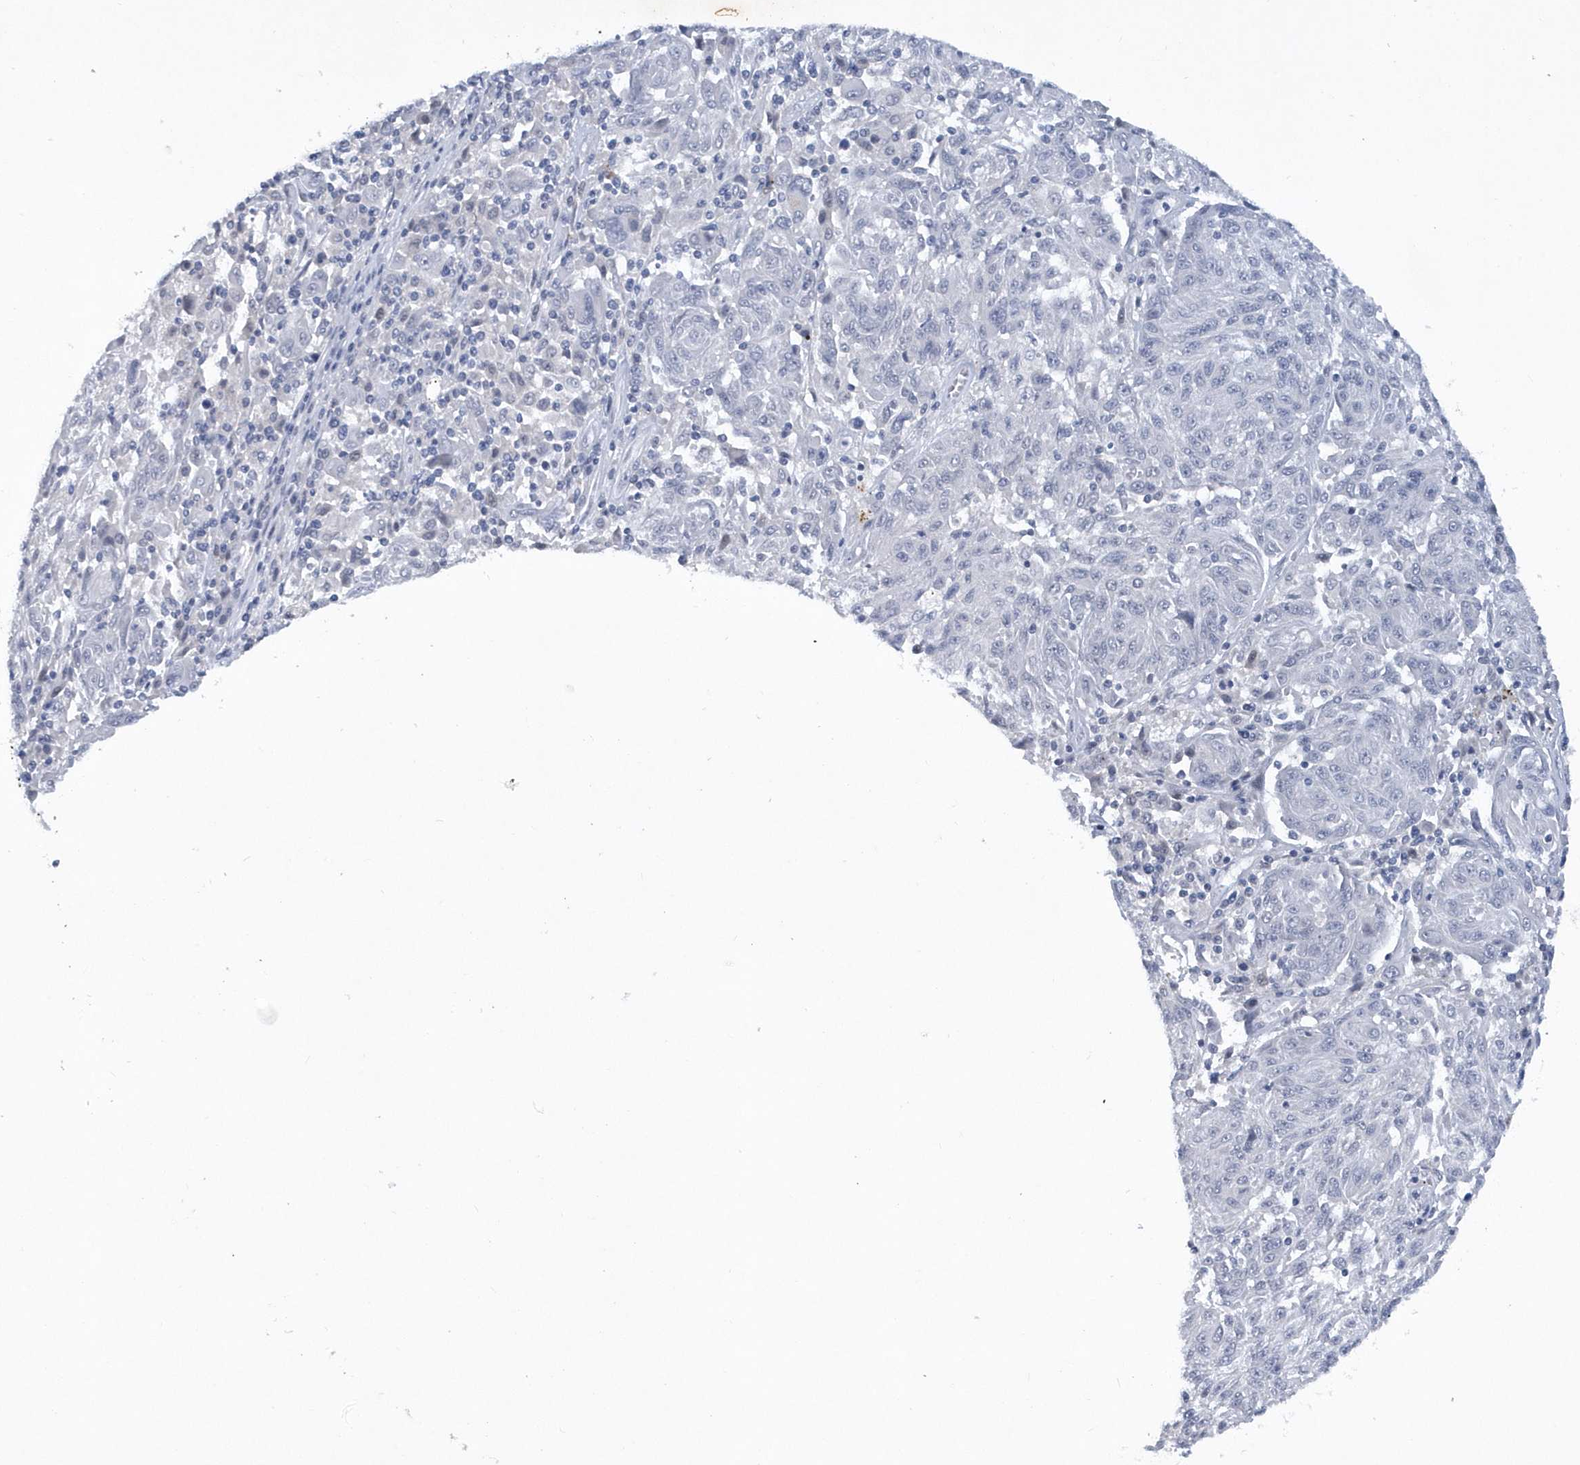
{"staining": {"intensity": "negative", "quantity": "none", "location": "none"}, "tissue": "melanoma", "cell_type": "Tumor cells", "image_type": "cancer", "snomed": [{"axis": "morphology", "description": "Malignant melanoma, NOS"}, {"axis": "topography", "description": "Skin"}], "caption": "Photomicrograph shows no protein staining in tumor cells of malignant melanoma tissue.", "gene": "SRGAP3", "patient": {"sex": "male", "age": 53}}